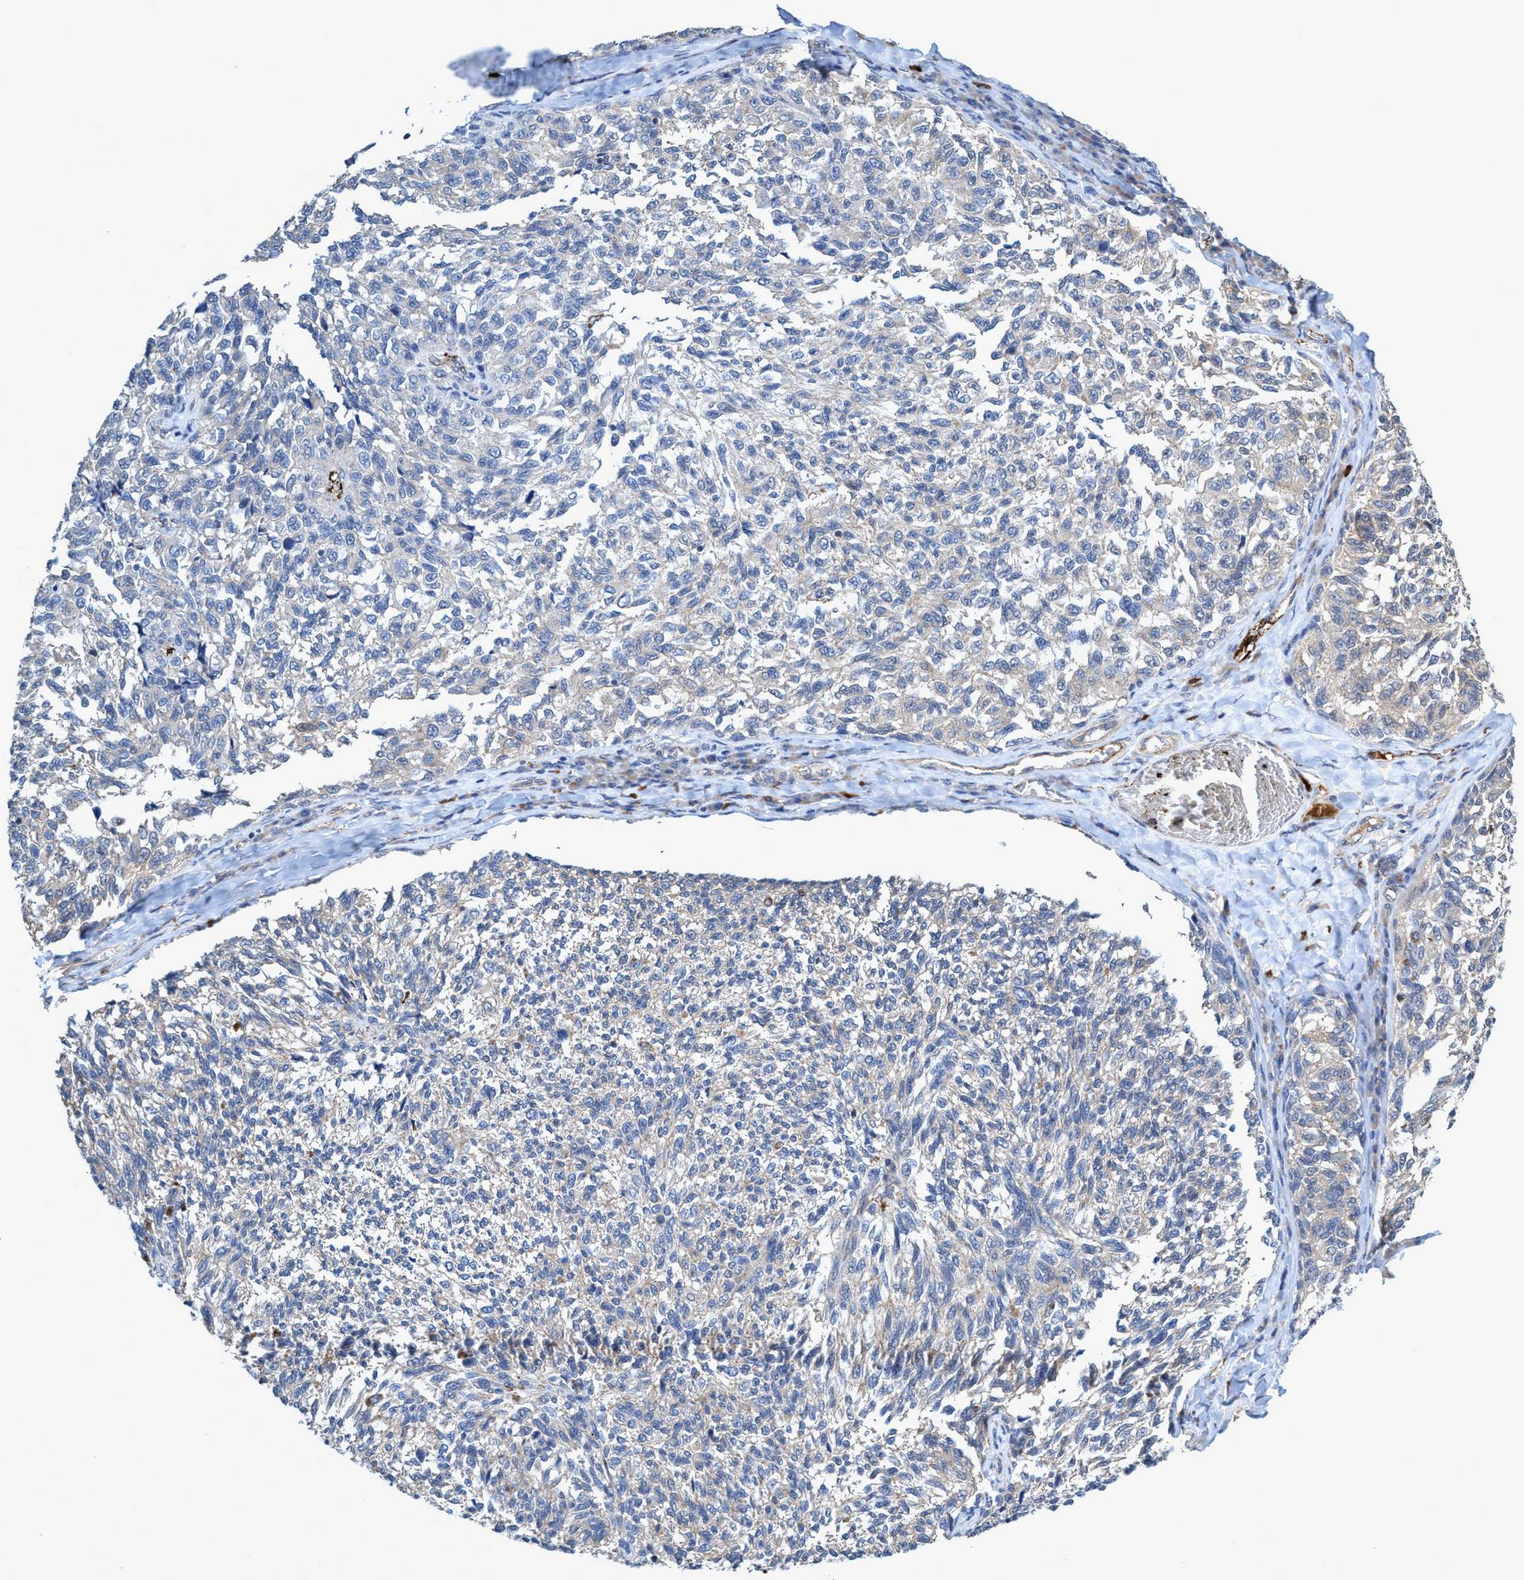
{"staining": {"intensity": "negative", "quantity": "none", "location": "none"}, "tissue": "melanoma", "cell_type": "Tumor cells", "image_type": "cancer", "snomed": [{"axis": "morphology", "description": "Malignant melanoma, NOS"}, {"axis": "topography", "description": "Skin"}], "caption": "Tumor cells show no significant positivity in malignant melanoma.", "gene": "TRIM65", "patient": {"sex": "female", "age": 73}}